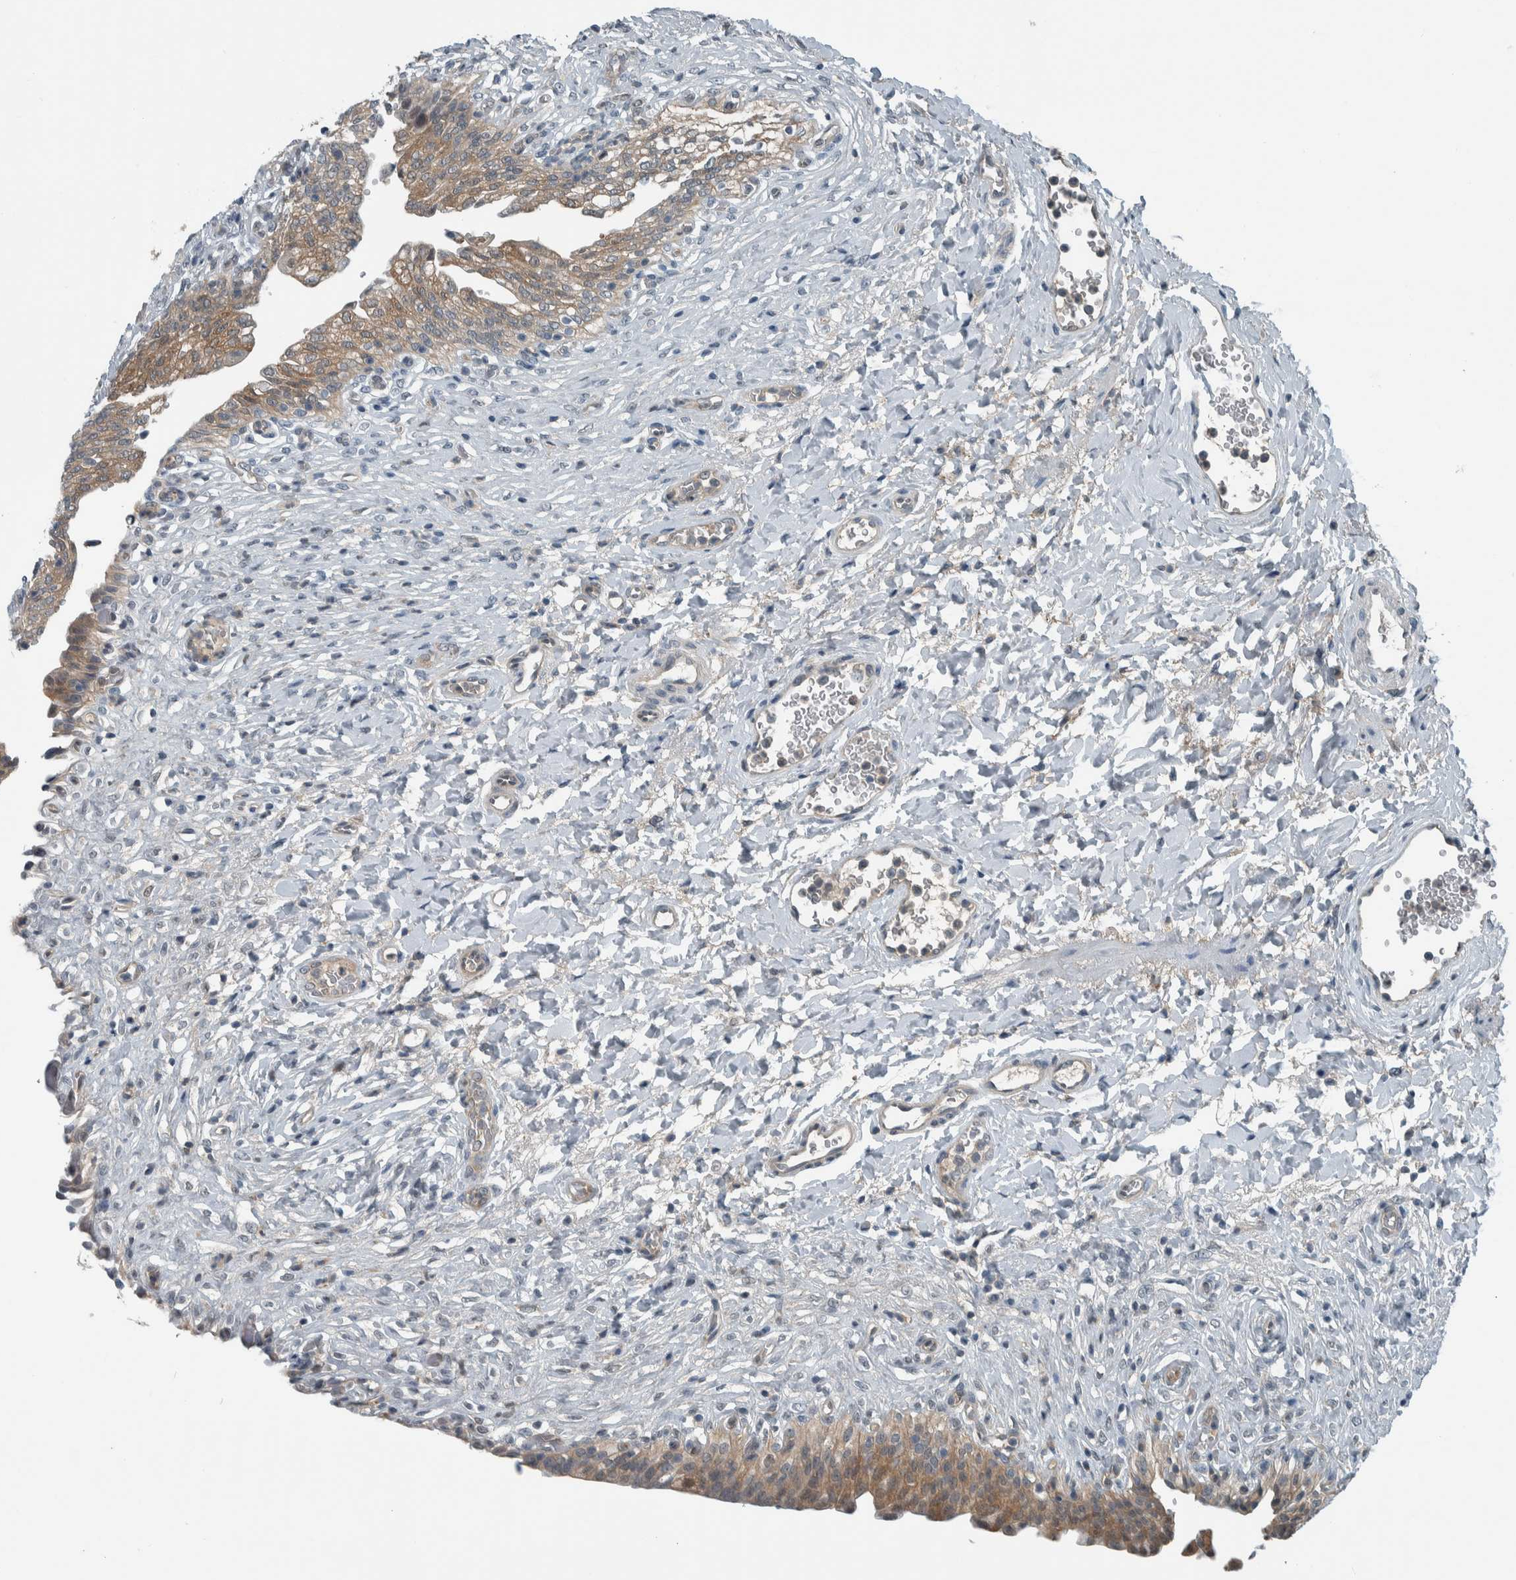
{"staining": {"intensity": "moderate", "quantity": ">75%", "location": "cytoplasmic/membranous"}, "tissue": "urinary bladder", "cell_type": "Urothelial cells", "image_type": "normal", "snomed": [{"axis": "morphology", "description": "Urothelial carcinoma, High grade"}, {"axis": "topography", "description": "Urinary bladder"}], "caption": "IHC (DAB) staining of normal urinary bladder displays moderate cytoplasmic/membranous protein staining in about >75% of urothelial cells.", "gene": "ALAD", "patient": {"sex": "male", "age": 46}}